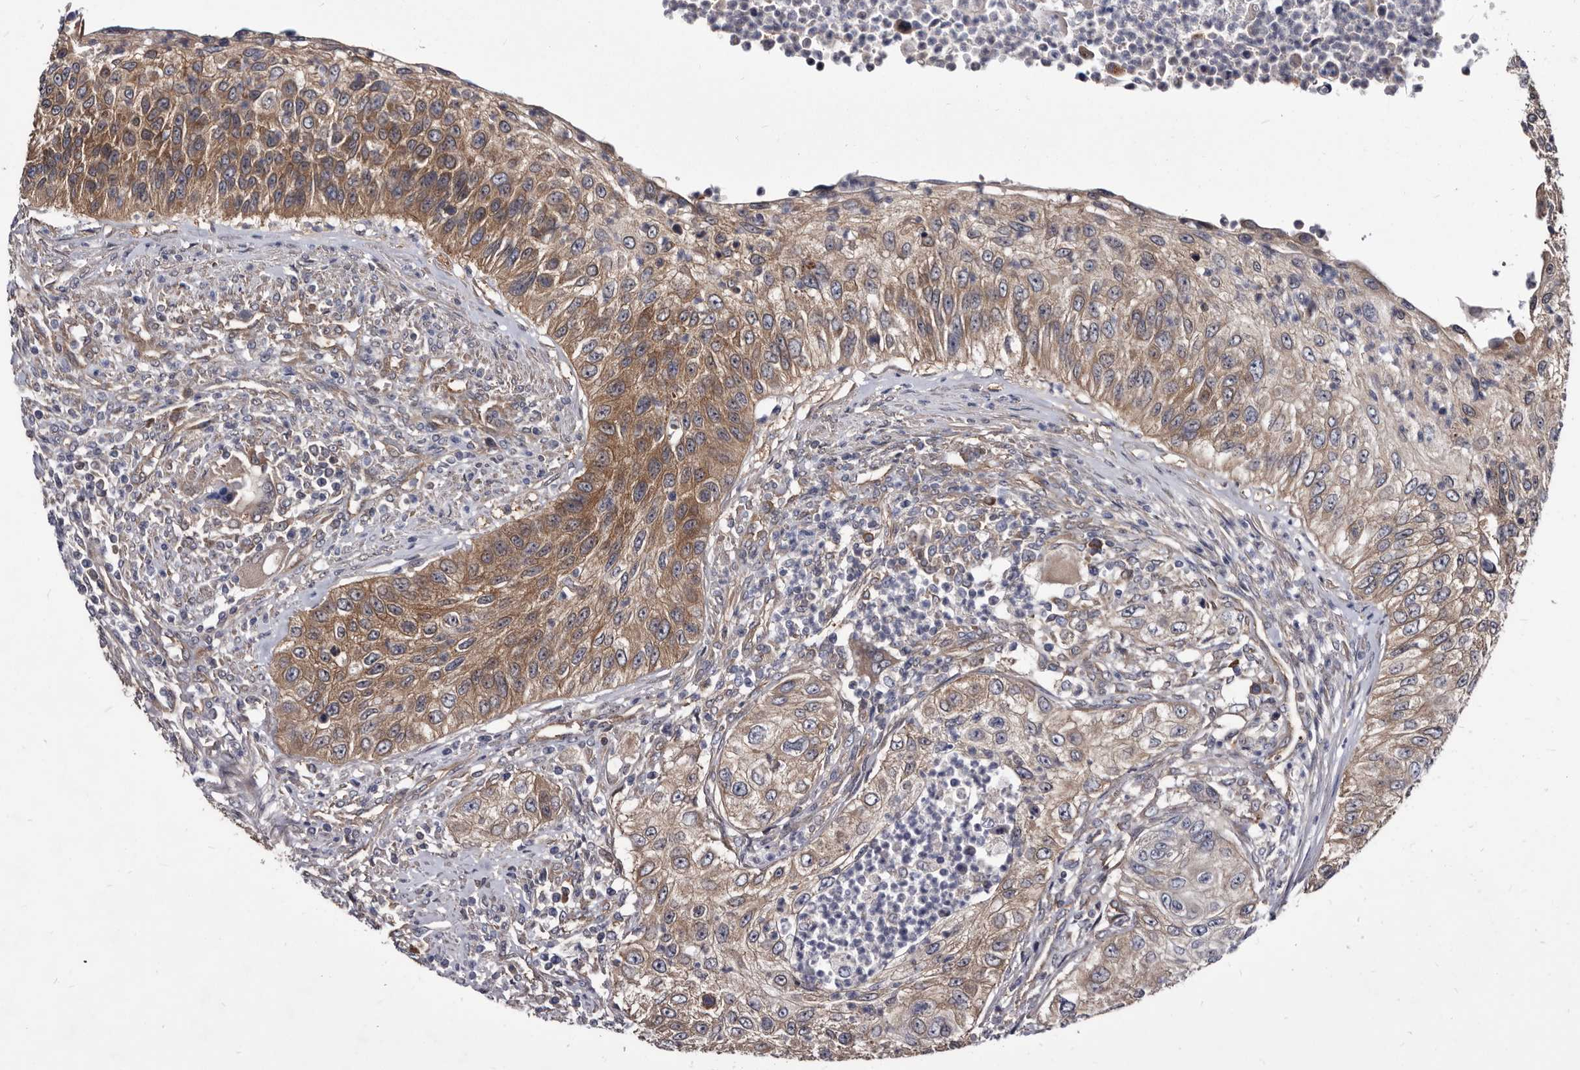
{"staining": {"intensity": "moderate", "quantity": "25%-75%", "location": "cytoplasmic/membranous"}, "tissue": "urothelial cancer", "cell_type": "Tumor cells", "image_type": "cancer", "snomed": [{"axis": "morphology", "description": "Urothelial carcinoma, High grade"}, {"axis": "topography", "description": "Urinary bladder"}], "caption": "Immunohistochemistry (IHC) of human high-grade urothelial carcinoma displays medium levels of moderate cytoplasmic/membranous expression in about 25%-75% of tumor cells.", "gene": "ABCF2", "patient": {"sex": "female", "age": 60}}